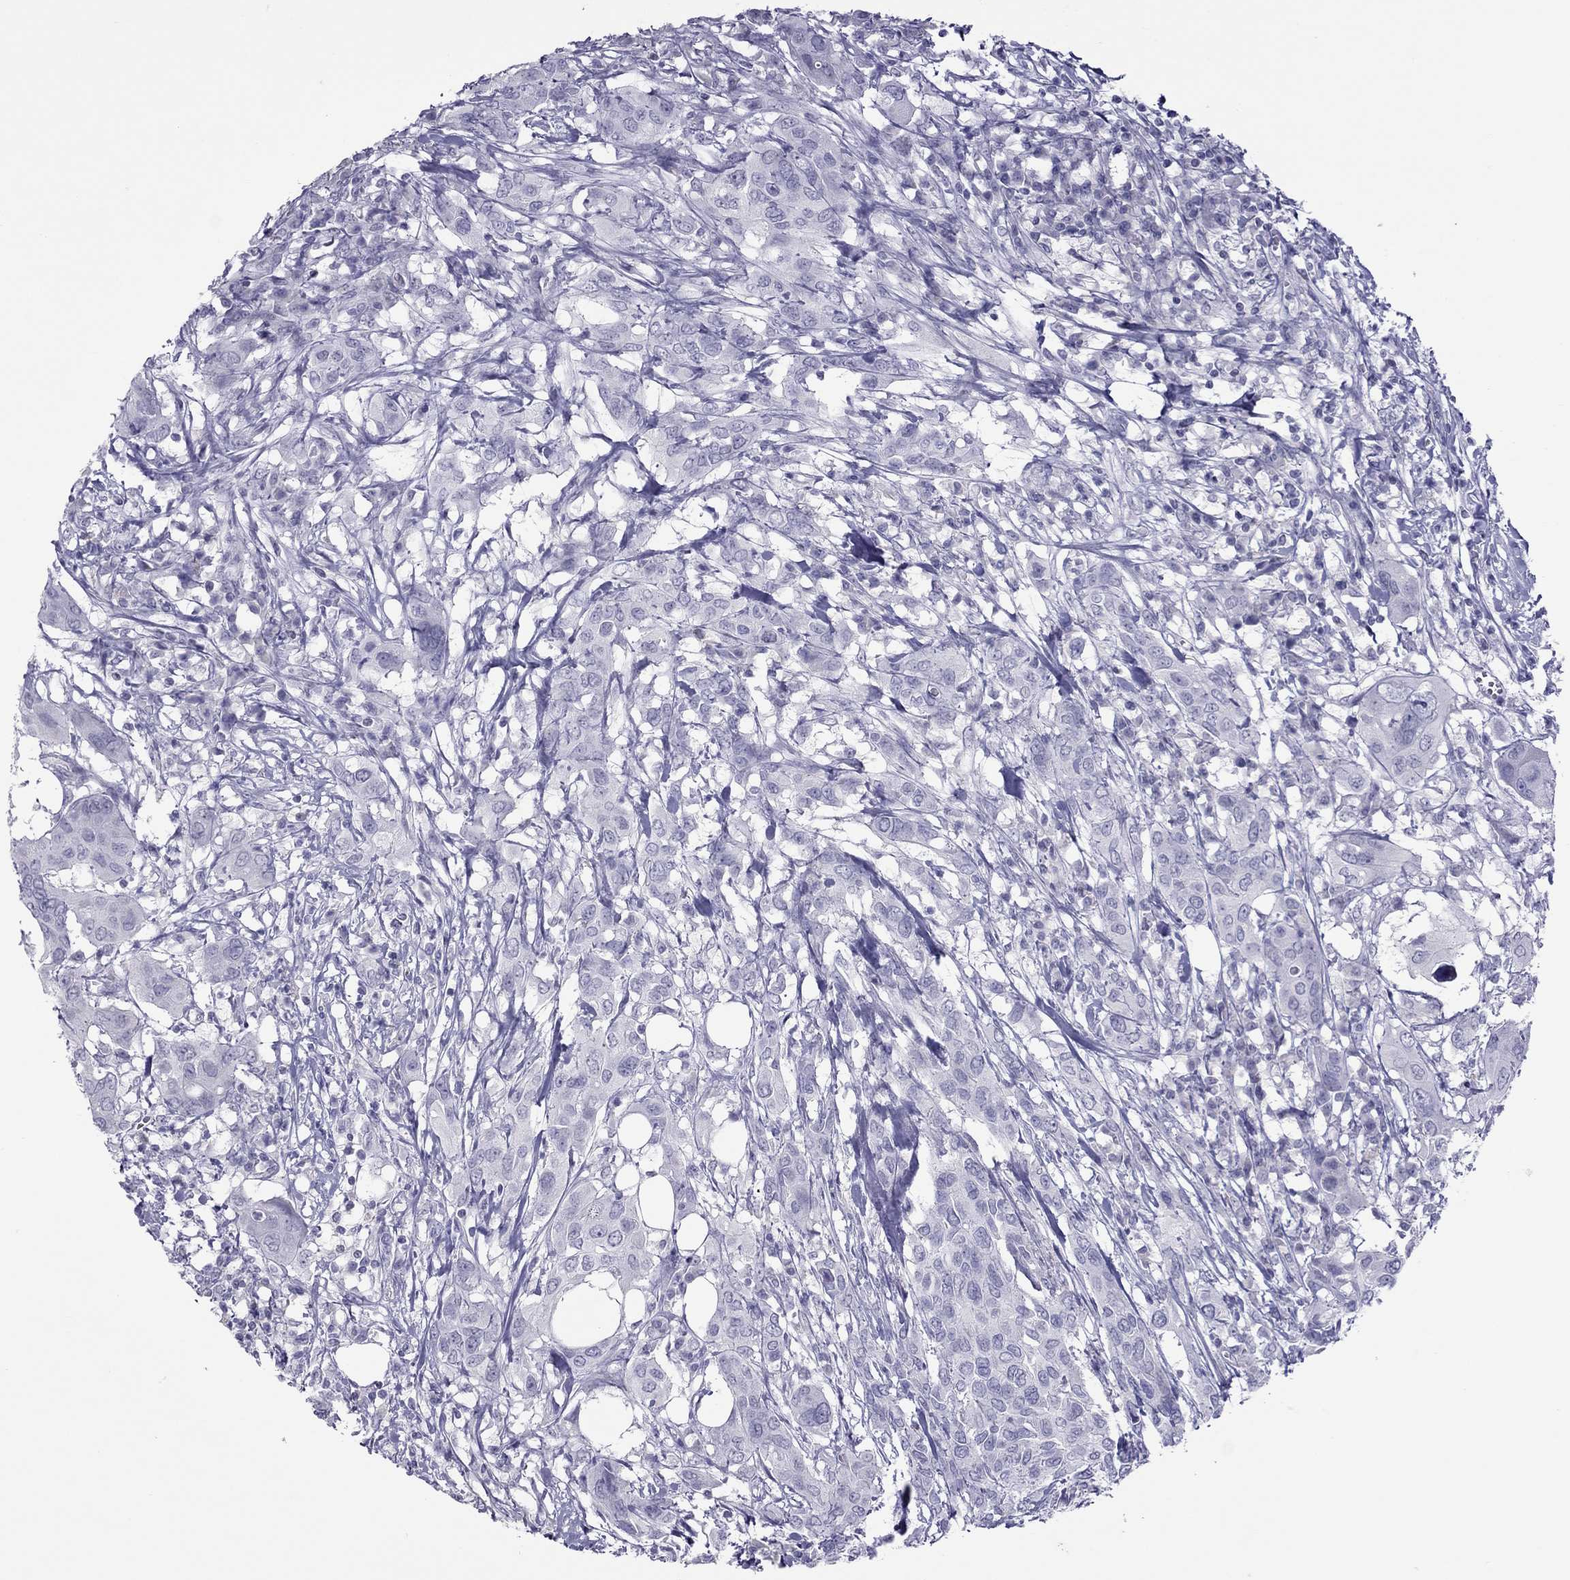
{"staining": {"intensity": "negative", "quantity": "none", "location": "none"}, "tissue": "urothelial cancer", "cell_type": "Tumor cells", "image_type": "cancer", "snomed": [{"axis": "morphology", "description": "Urothelial carcinoma, NOS"}, {"axis": "morphology", "description": "Urothelial carcinoma, High grade"}, {"axis": "topography", "description": "Urinary bladder"}], "caption": "This is a photomicrograph of immunohistochemistry (IHC) staining of urothelial cancer, which shows no staining in tumor cells. (DAB immunohistochemistry, high magnification).", "gene": "TEX14", "patient": {"sex": "male", "age": 63}}